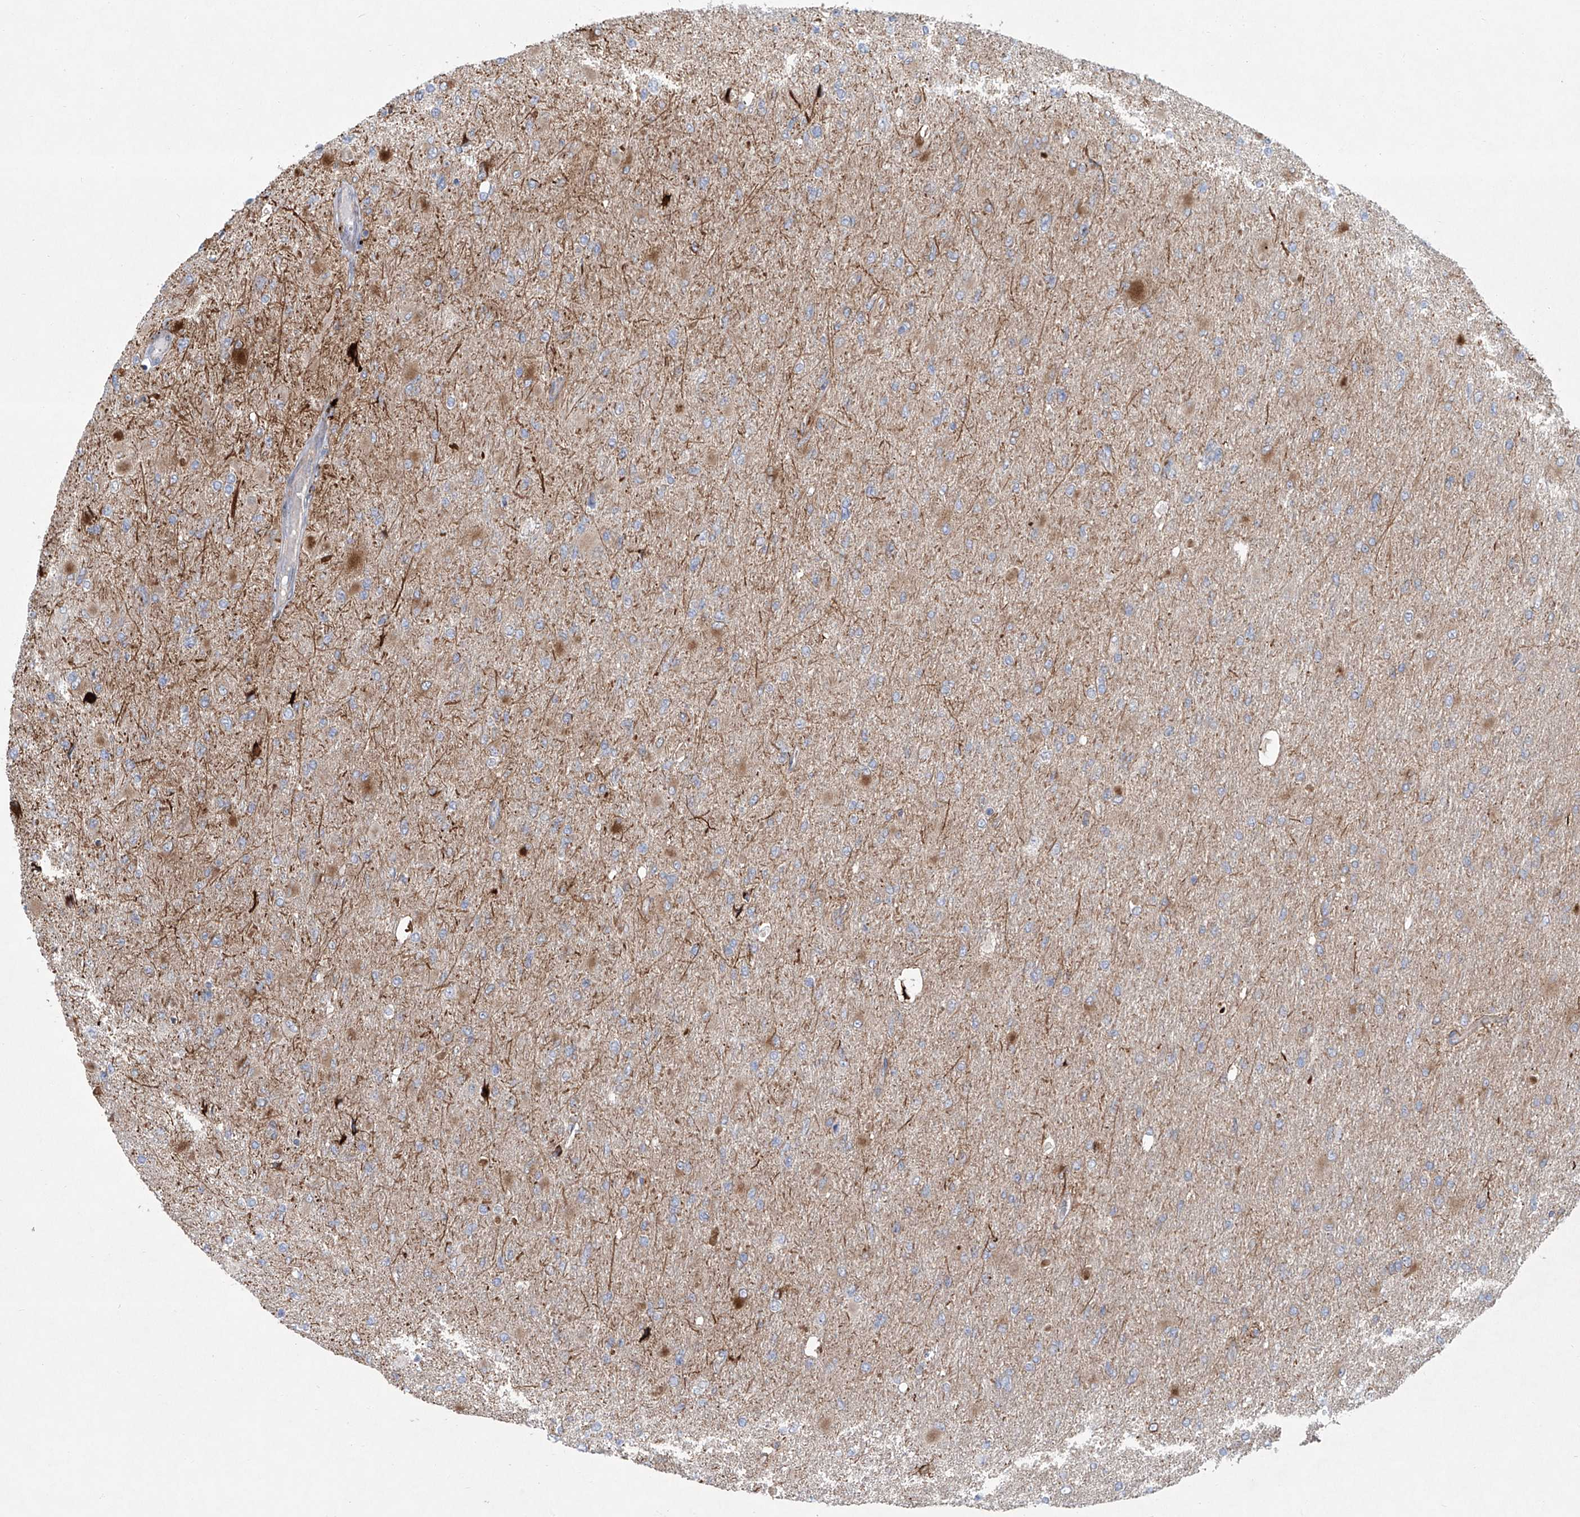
{"staining": {"intensity": "weak", "quantity": "<25%", "location": "cytoplasmic/membranous"}, "tissue": "glioma", "cell_type": "Tumor cells", "image_type": "cancer", "snomed": [{"axis": "morphology", "description": "Glioma, malignant, High grade"}, {"axis": "topography", "description": "Cerebral cortex"}], "caption": "High-grade glioma (malignant) was stained to show a protein in brown. There is no significant positivity in tumor cells. The staining is performed using DAB (3,3'-diaminobenzidine) brown chromogen with nuclei counter-stained in using hematoxylin.", "gene": "KLC4", "patient": {"sex": "female", "age": 36}}